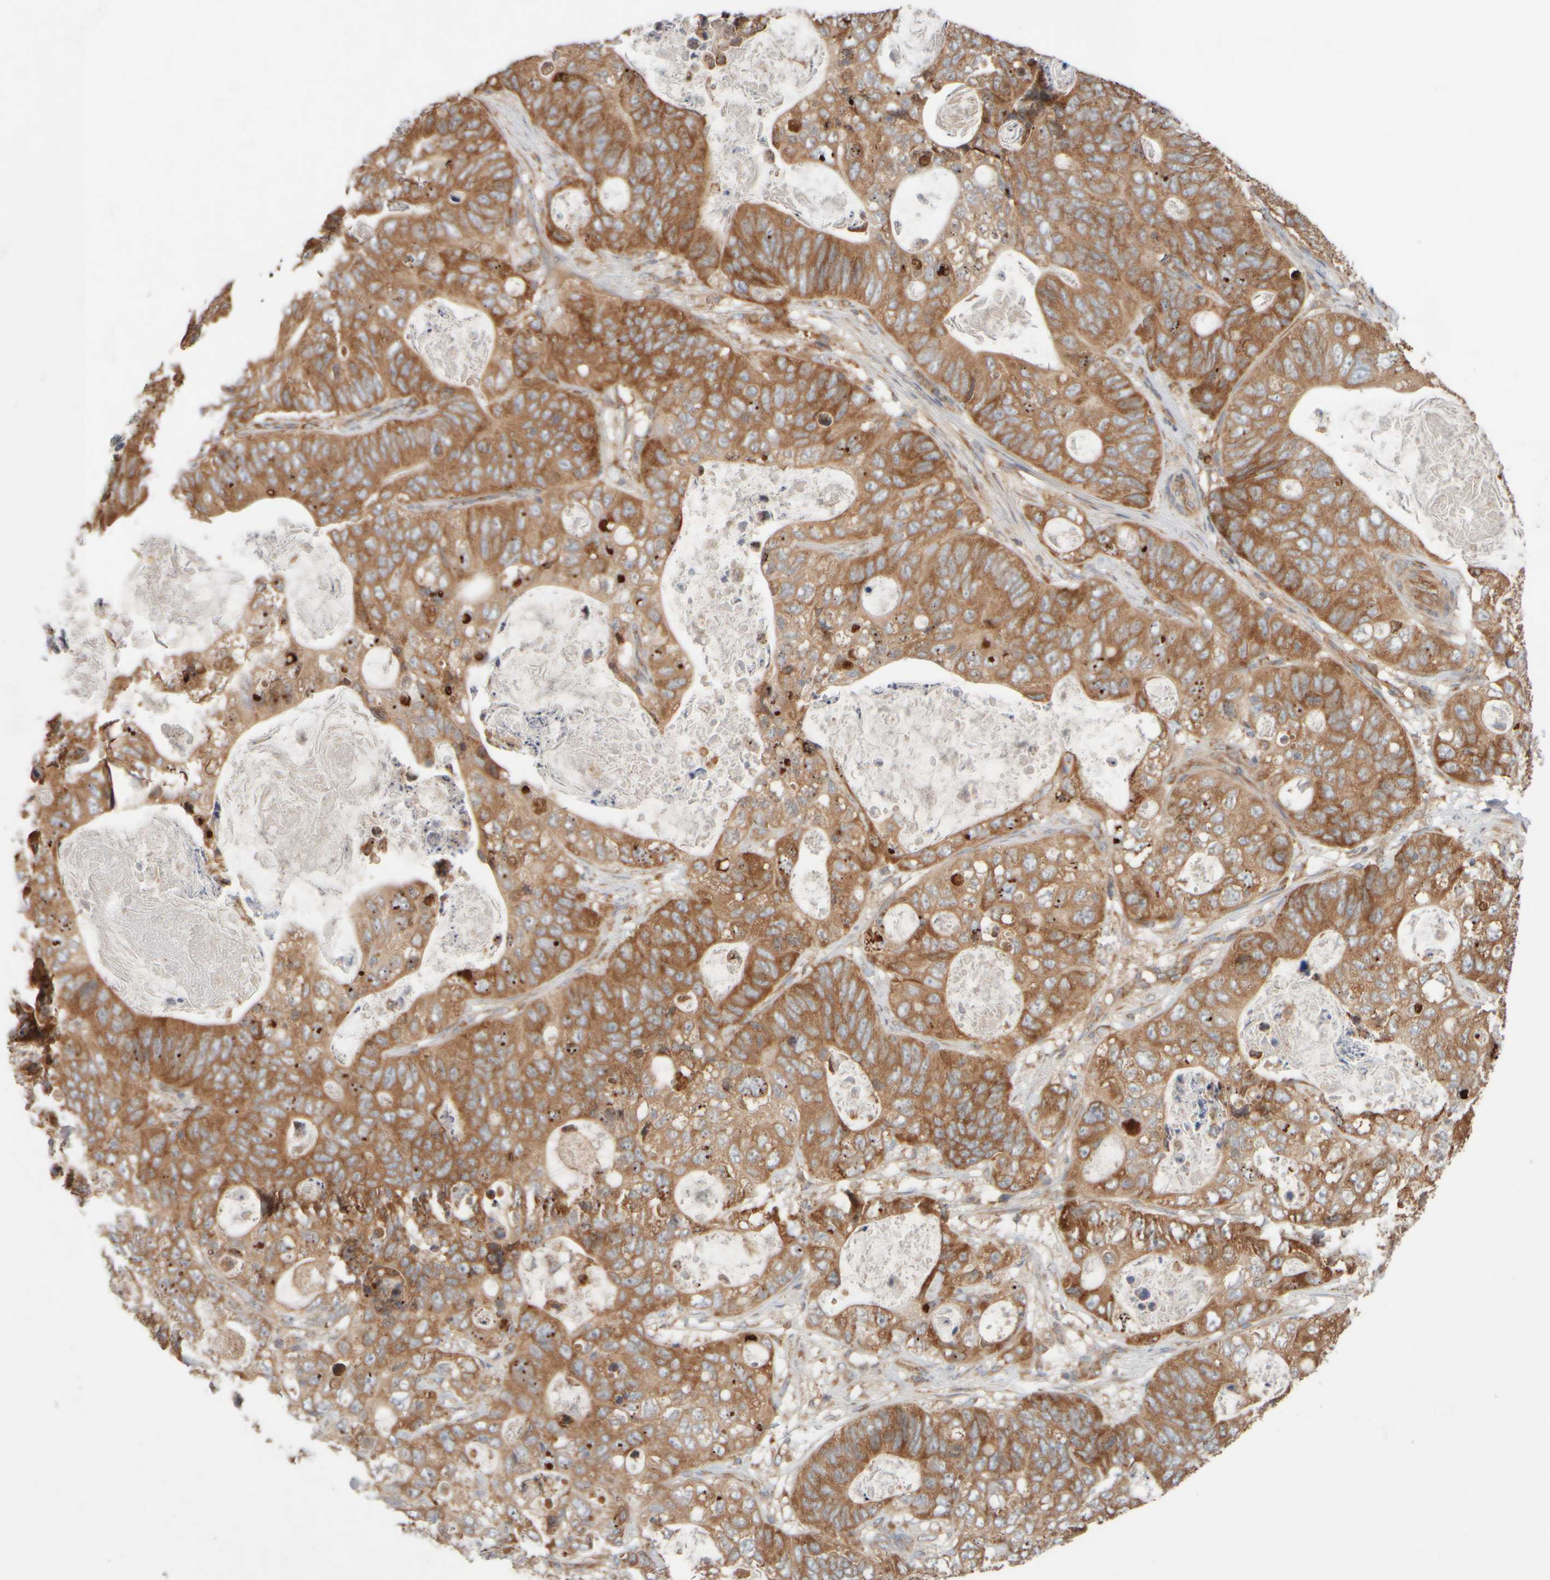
{"staining": {"intensity": "moderate", "quantity": ">75%", "location": "cytoplasmic/membranous"}, "tissue": "stomach cancer", "cell_type": "Tumor cells", "image_type": "cancer", "snomed": [{"axis": "morphology", "description": "Normal tissue, NOS"}, {"axis": "morphology", "description": "Adenocarcinoma, NOS"}, {"axis": "topography", "description": "Stomach"}], "caption": "This histopathology image reveals immunohistochemistry (IHC) staining of human stomach cancer (adenocarcinoma), with medium moderate cytoplasmic/membranous expression in approximately >75% of tumor cells.", "gene": "EIF2B3", "patient": {"sex": "female", "age": 89}}